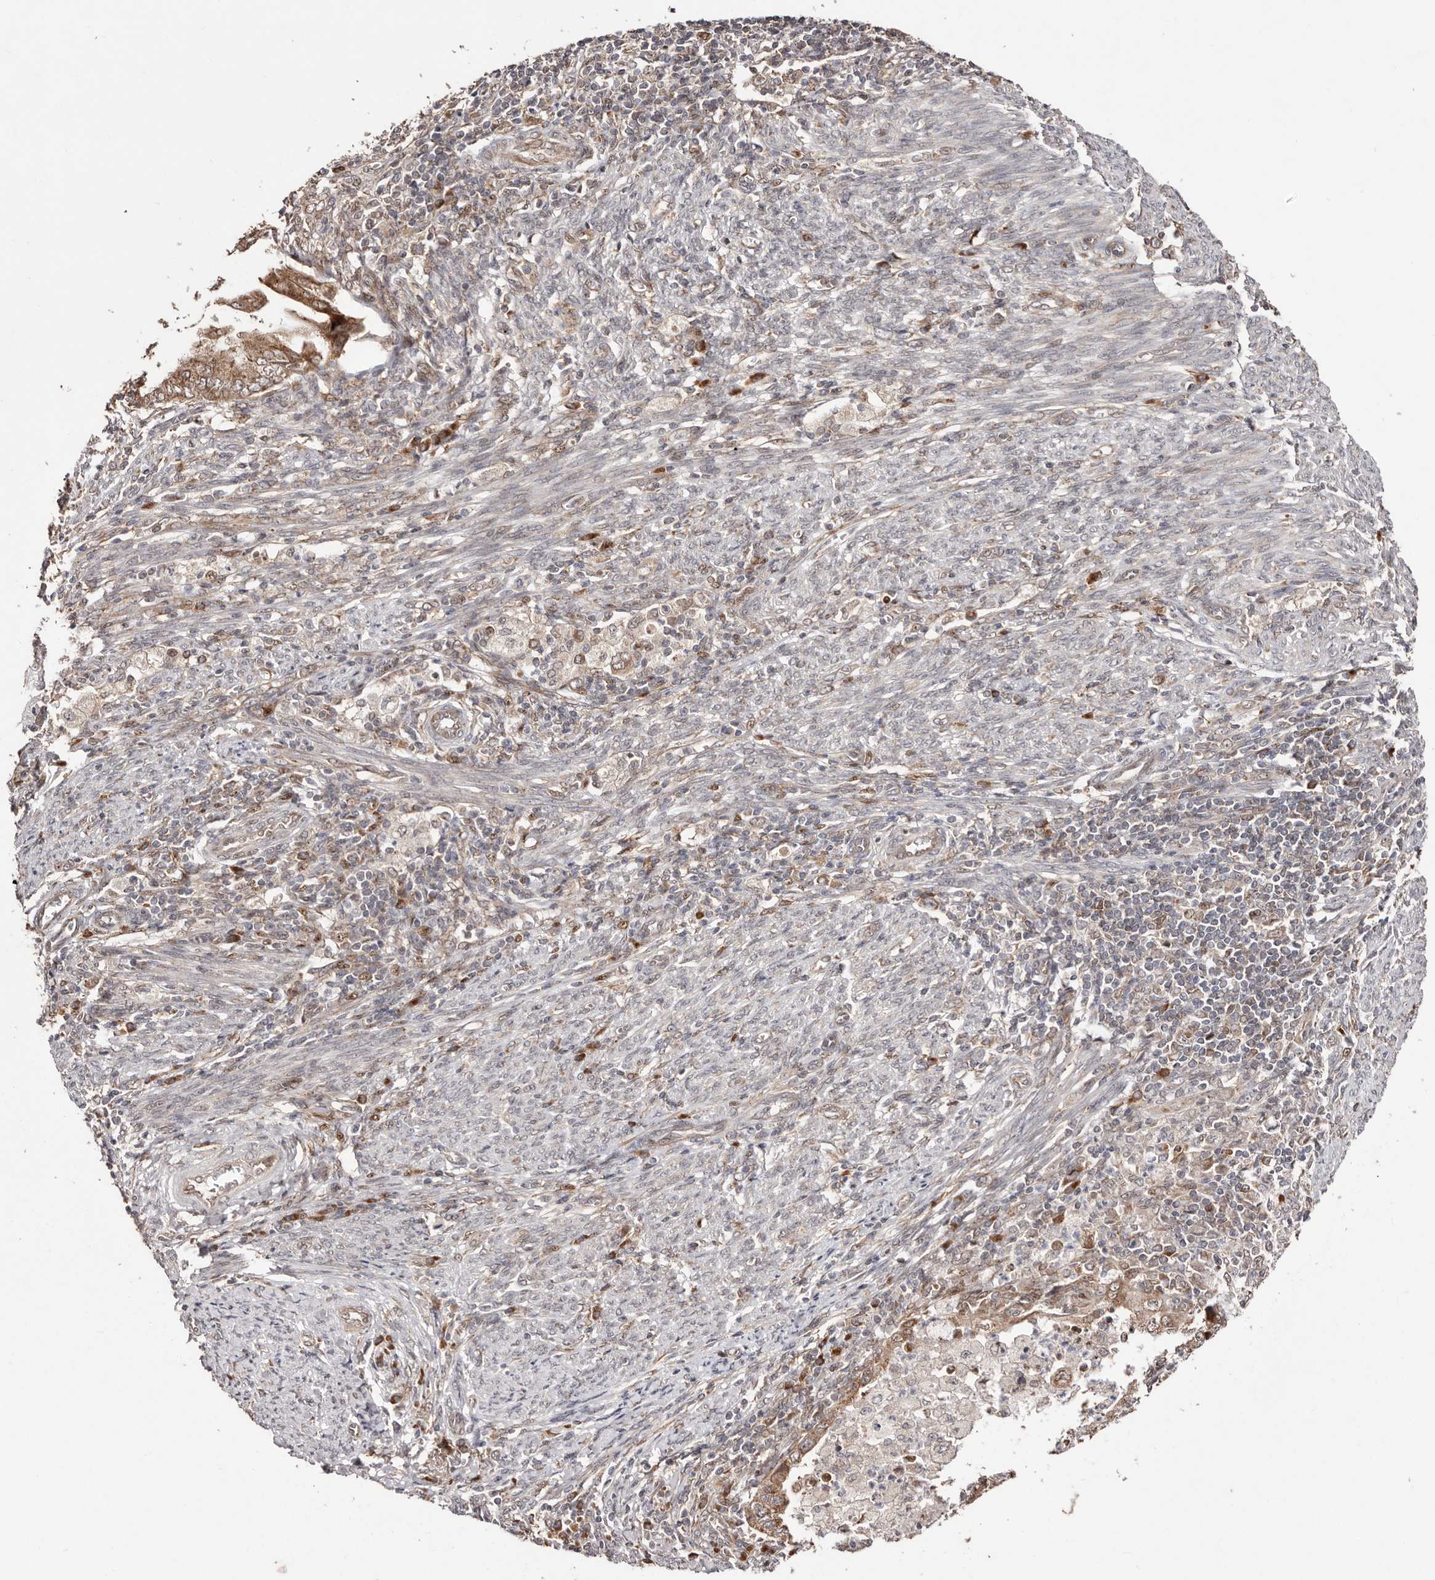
{"staining": {"intensity": "moderate", "quantity": ">75%", "location": "cytoplasmic/membranous"}, "tissue": "endometrial cancer", "cell_type": "Tumor cells", "image_type": "cancer", "snomed": [{"axis": "morphology", "description": "Polyp, NOS"}, {"axis": "morphology", "description": "Adenocarcinoma, NOS"}, {"axis": "morphology", "description": "Adenoma, NOS"}, {"axis": "topography", "description": "Endometrium"}], "caption": "High-magnification brightfield microscopy of endometrial polyp stained with DAB (3,3'-diaminobenzidine) (brown) and counterstained with hematoxylin (blue). tumor cells exhibit moderate cytoplasmic/membranous positivity is present in about>75% of cells.", "gene": "EGR3", "patient": {"sex": "female", "age": 79}}